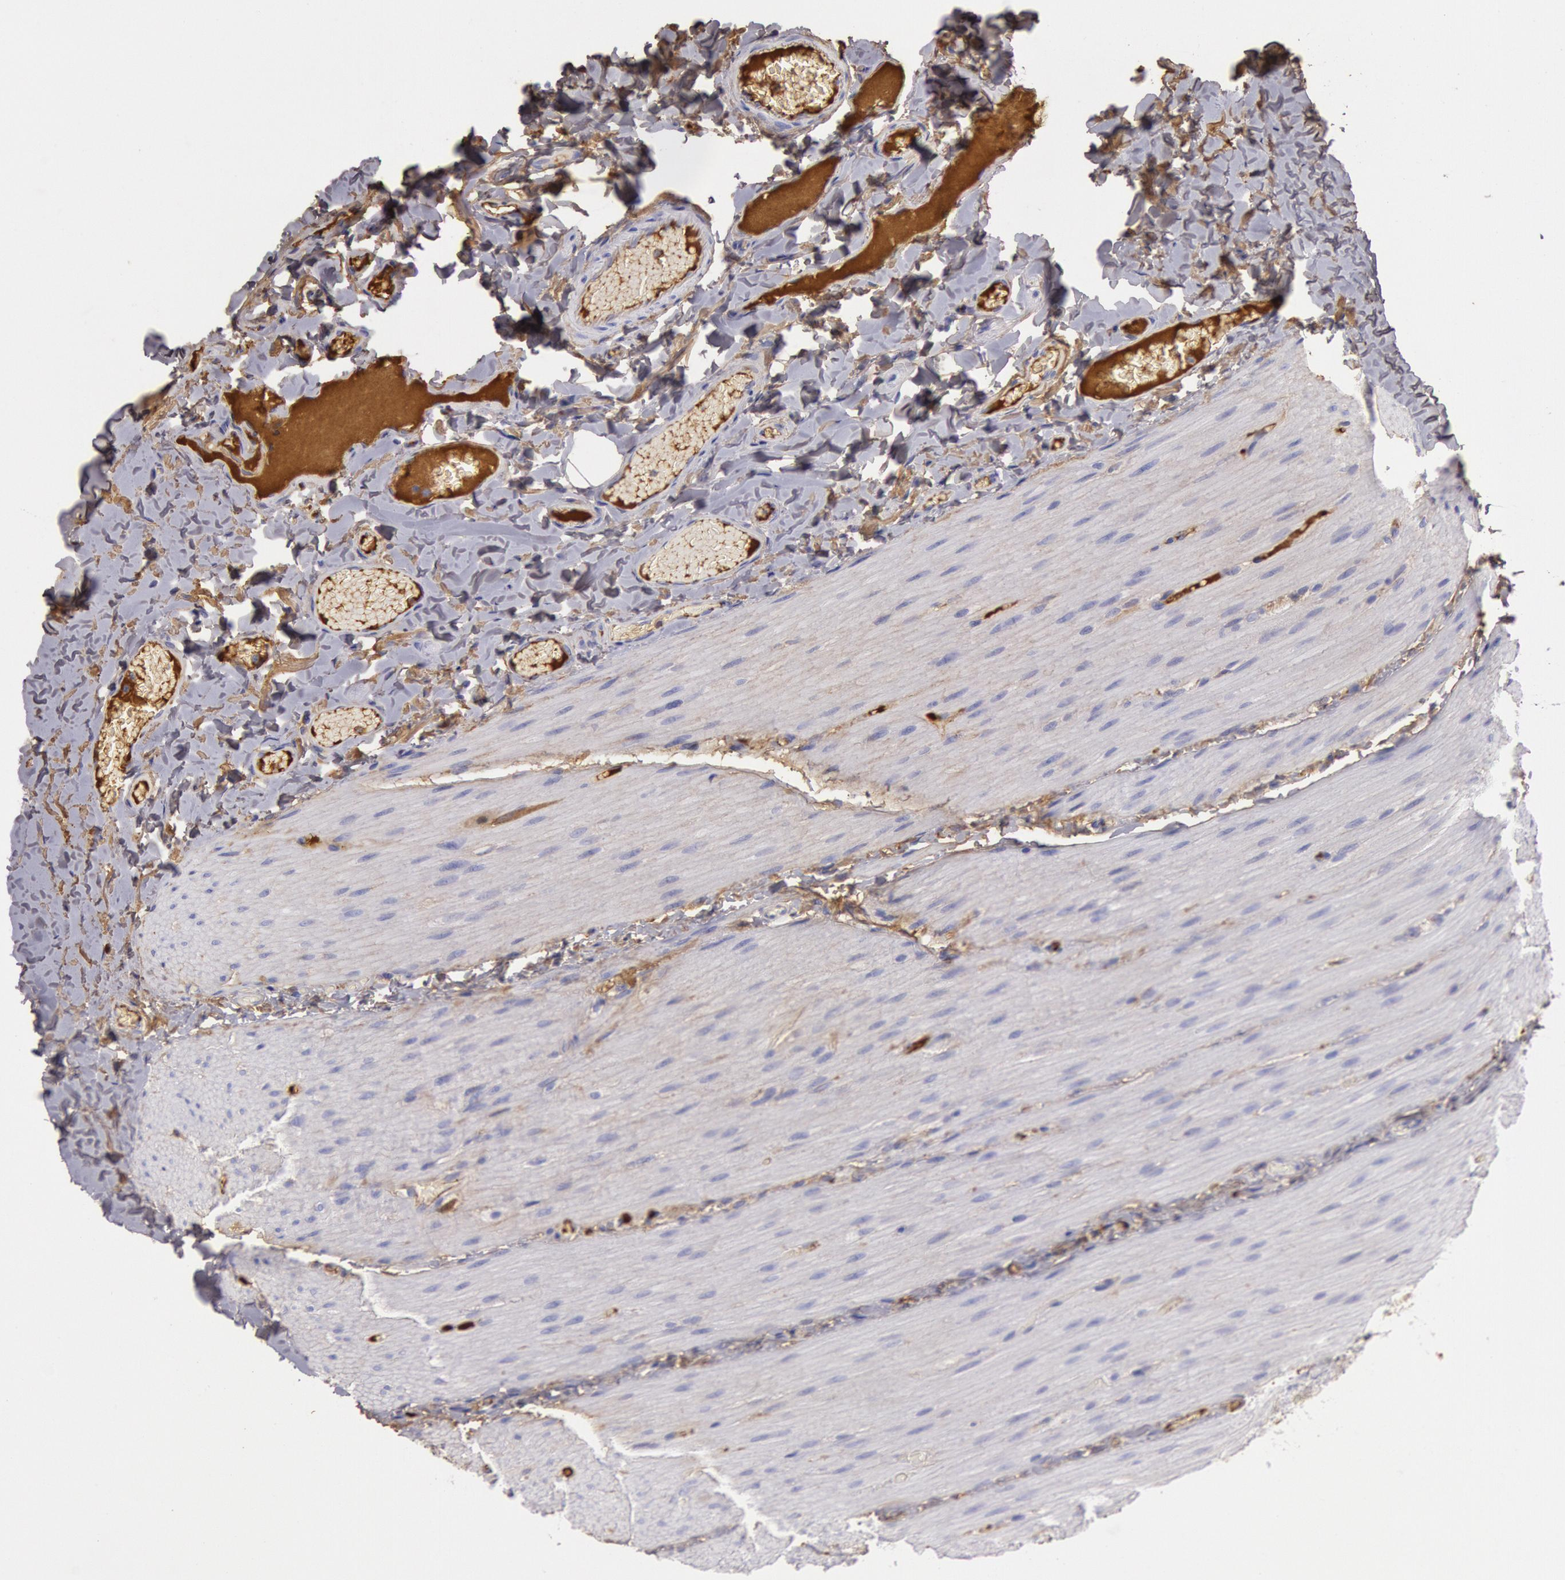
{"staining": {"intensity": "weak", "quantity": "25%-75%", "location": "cytoplasmic/membranous"}, "tissue": "duodenum", "cell_type": "Glandular cells", "image_type": "normal", "snomed": [{"axis": "morphology", "description": "Normal tissue, NOS"}, {"axis": "topography", "description": "Duodenum"}], "caption": "Glandular cells exhibit weak cytoplasmic/membranous positivity in approximately 25%-75% of cells in normal duodenum. (DAB IHC, brown staining for protein, blue staining for nuclei).", "gene": "IGHG1", "patient": {"sex": "male", "age": 66}}